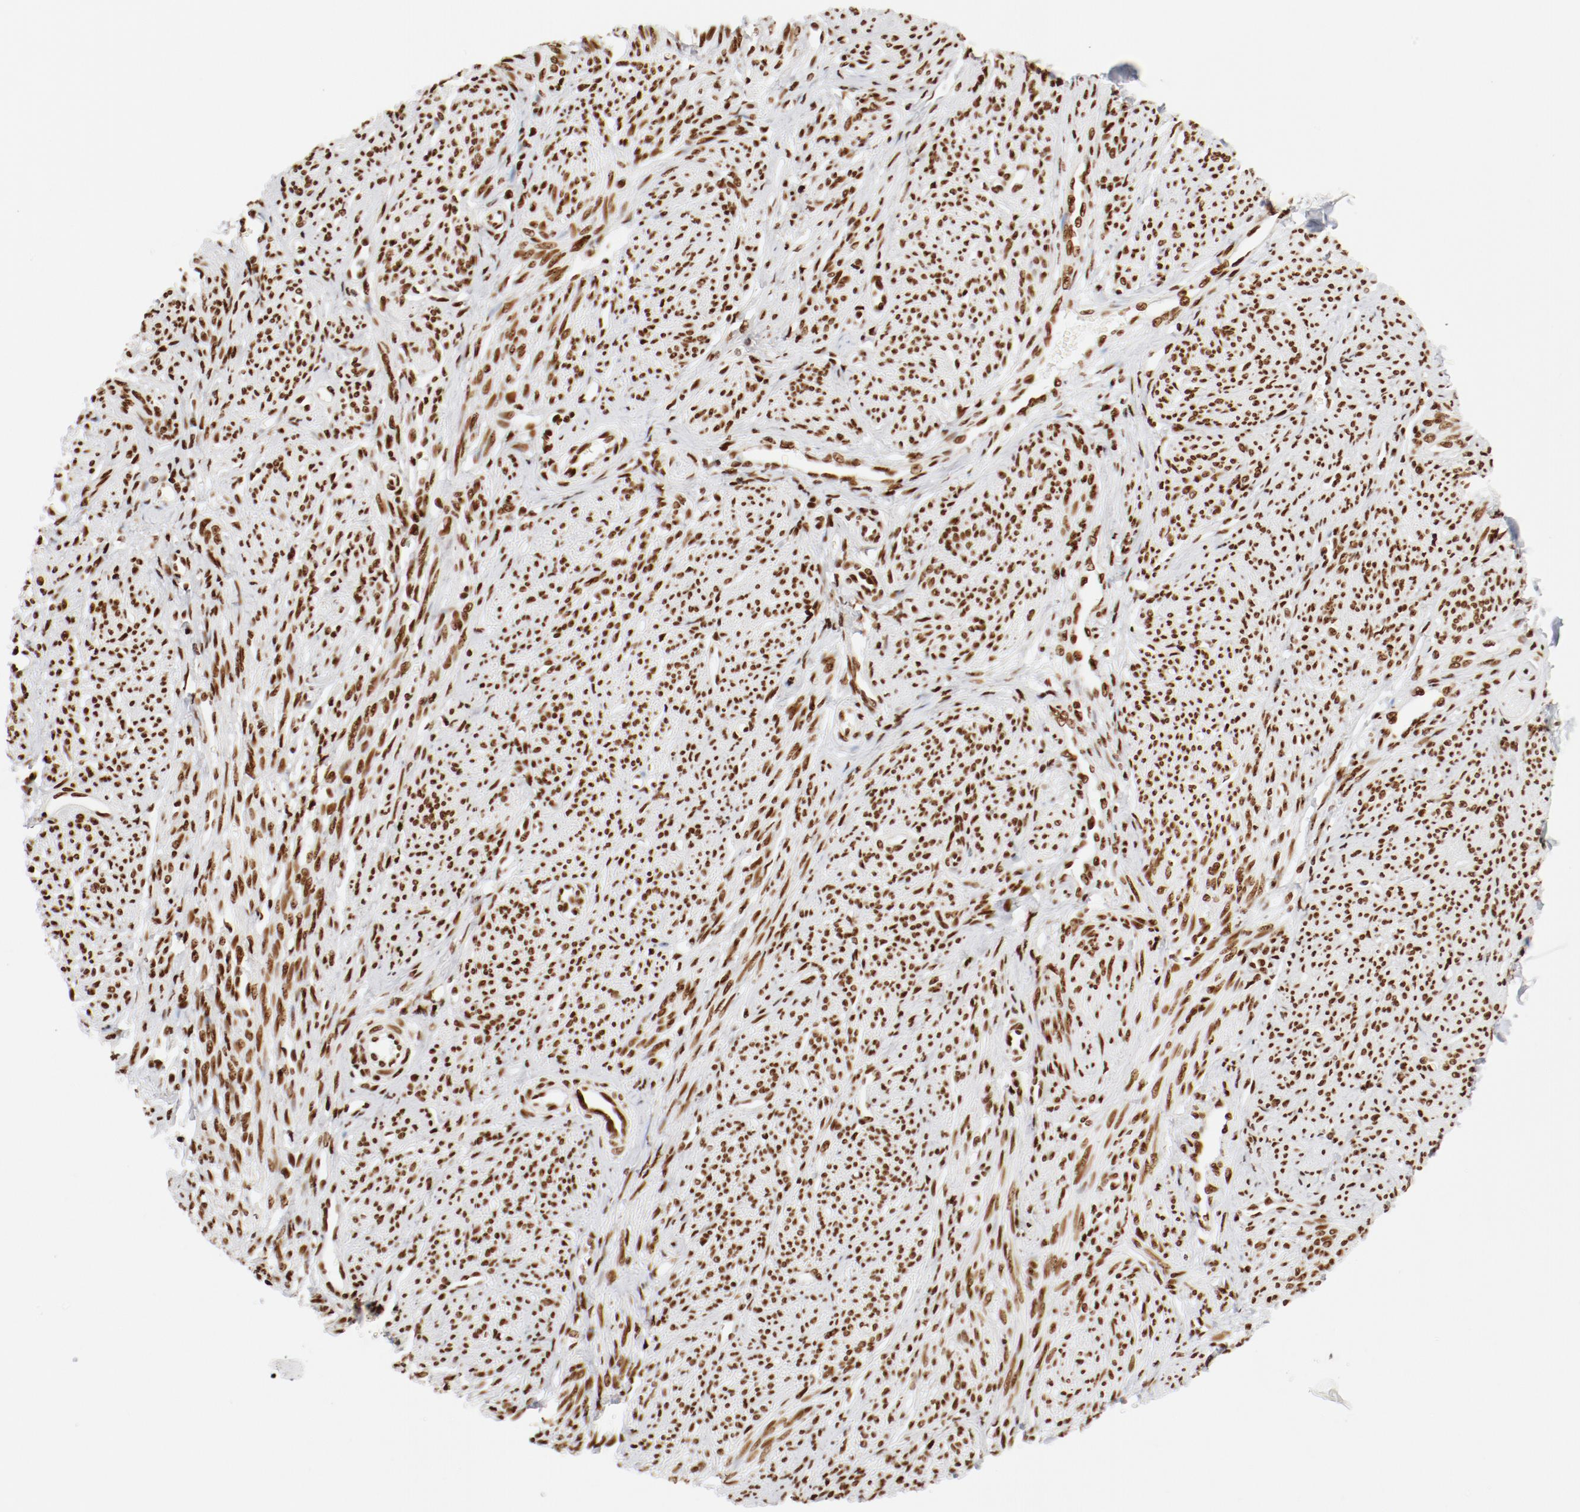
{"staining": {"intensity": "strong", "quantity": ">75%", "location": "nuclear"}, "tissue": "smooth muscle", "cell_type": "Smooth muscle cells", "image_type": "normal", "snomed": [{"axis": "morphology", "description": "Normal tissue, NOS"}, {"axis": "topography", "description": "Smooth muscle"}], "caption": "An image showing strong nuclear staining in about >75% of smooth muscle cells in normal smooth muscle, as visualized by brown immunohistochemical staining.", "gene": "CTBP1", "patient": {"sex": "female", "age": 65}}